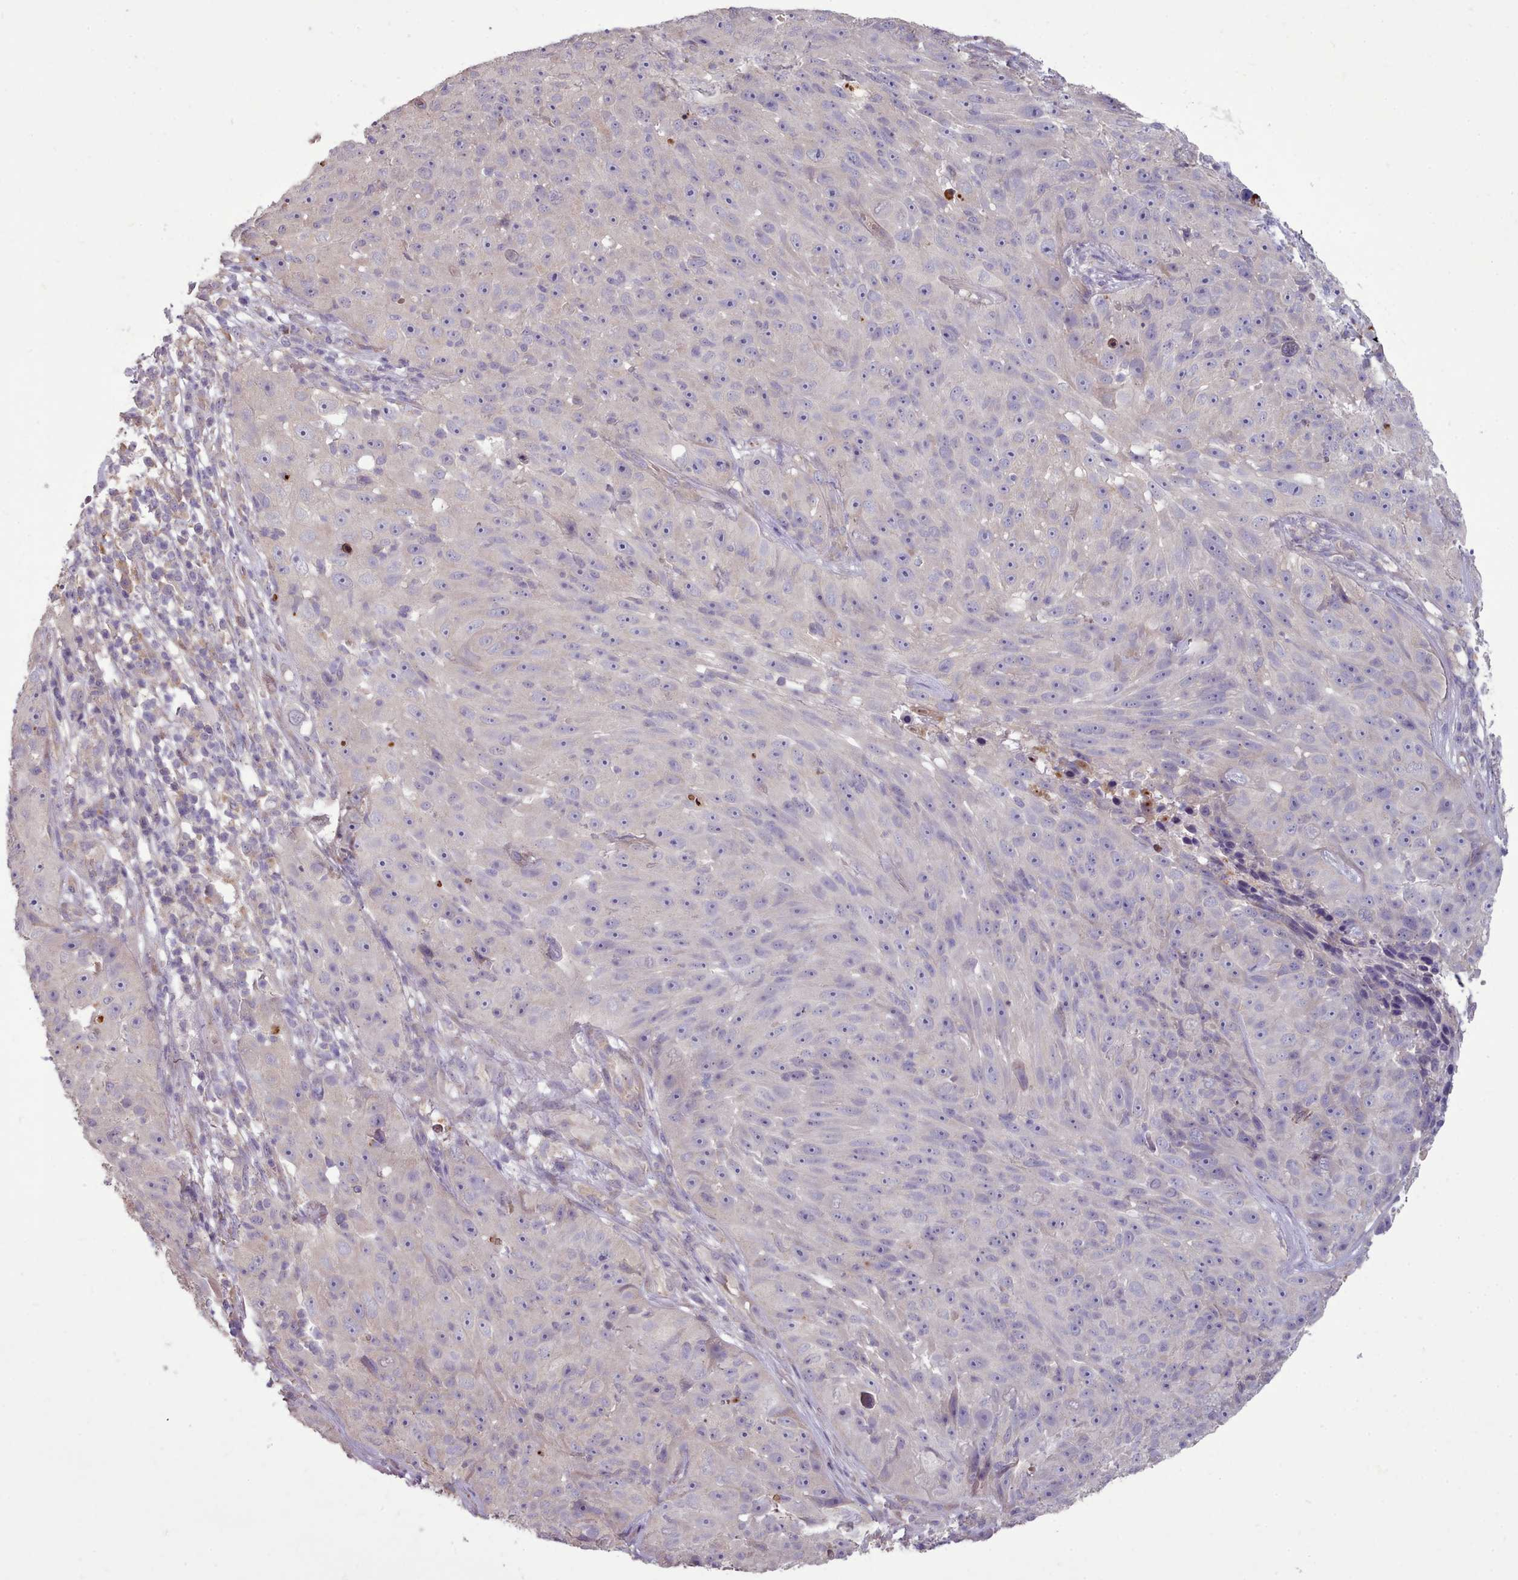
{"staining": {"intensity": "negative", "quantity": "none", "location": "none"}, "tissue": "skin cancer", "cell_type": "Tumor cells", "image_type": "cancer", "snomed": [{"axis": "morphology", "description": "Squamous cell carcinoma, NOS"}, {"axis": "topography", "description": "Skin"}], "caption": "A high-resolution histopathology image shows immunohistochemistry staining of skin cancer, which demonstrates no significant expression in tumor cells.", "gene": "DPF1", "patient": {"sex": "female", "age": 87}}